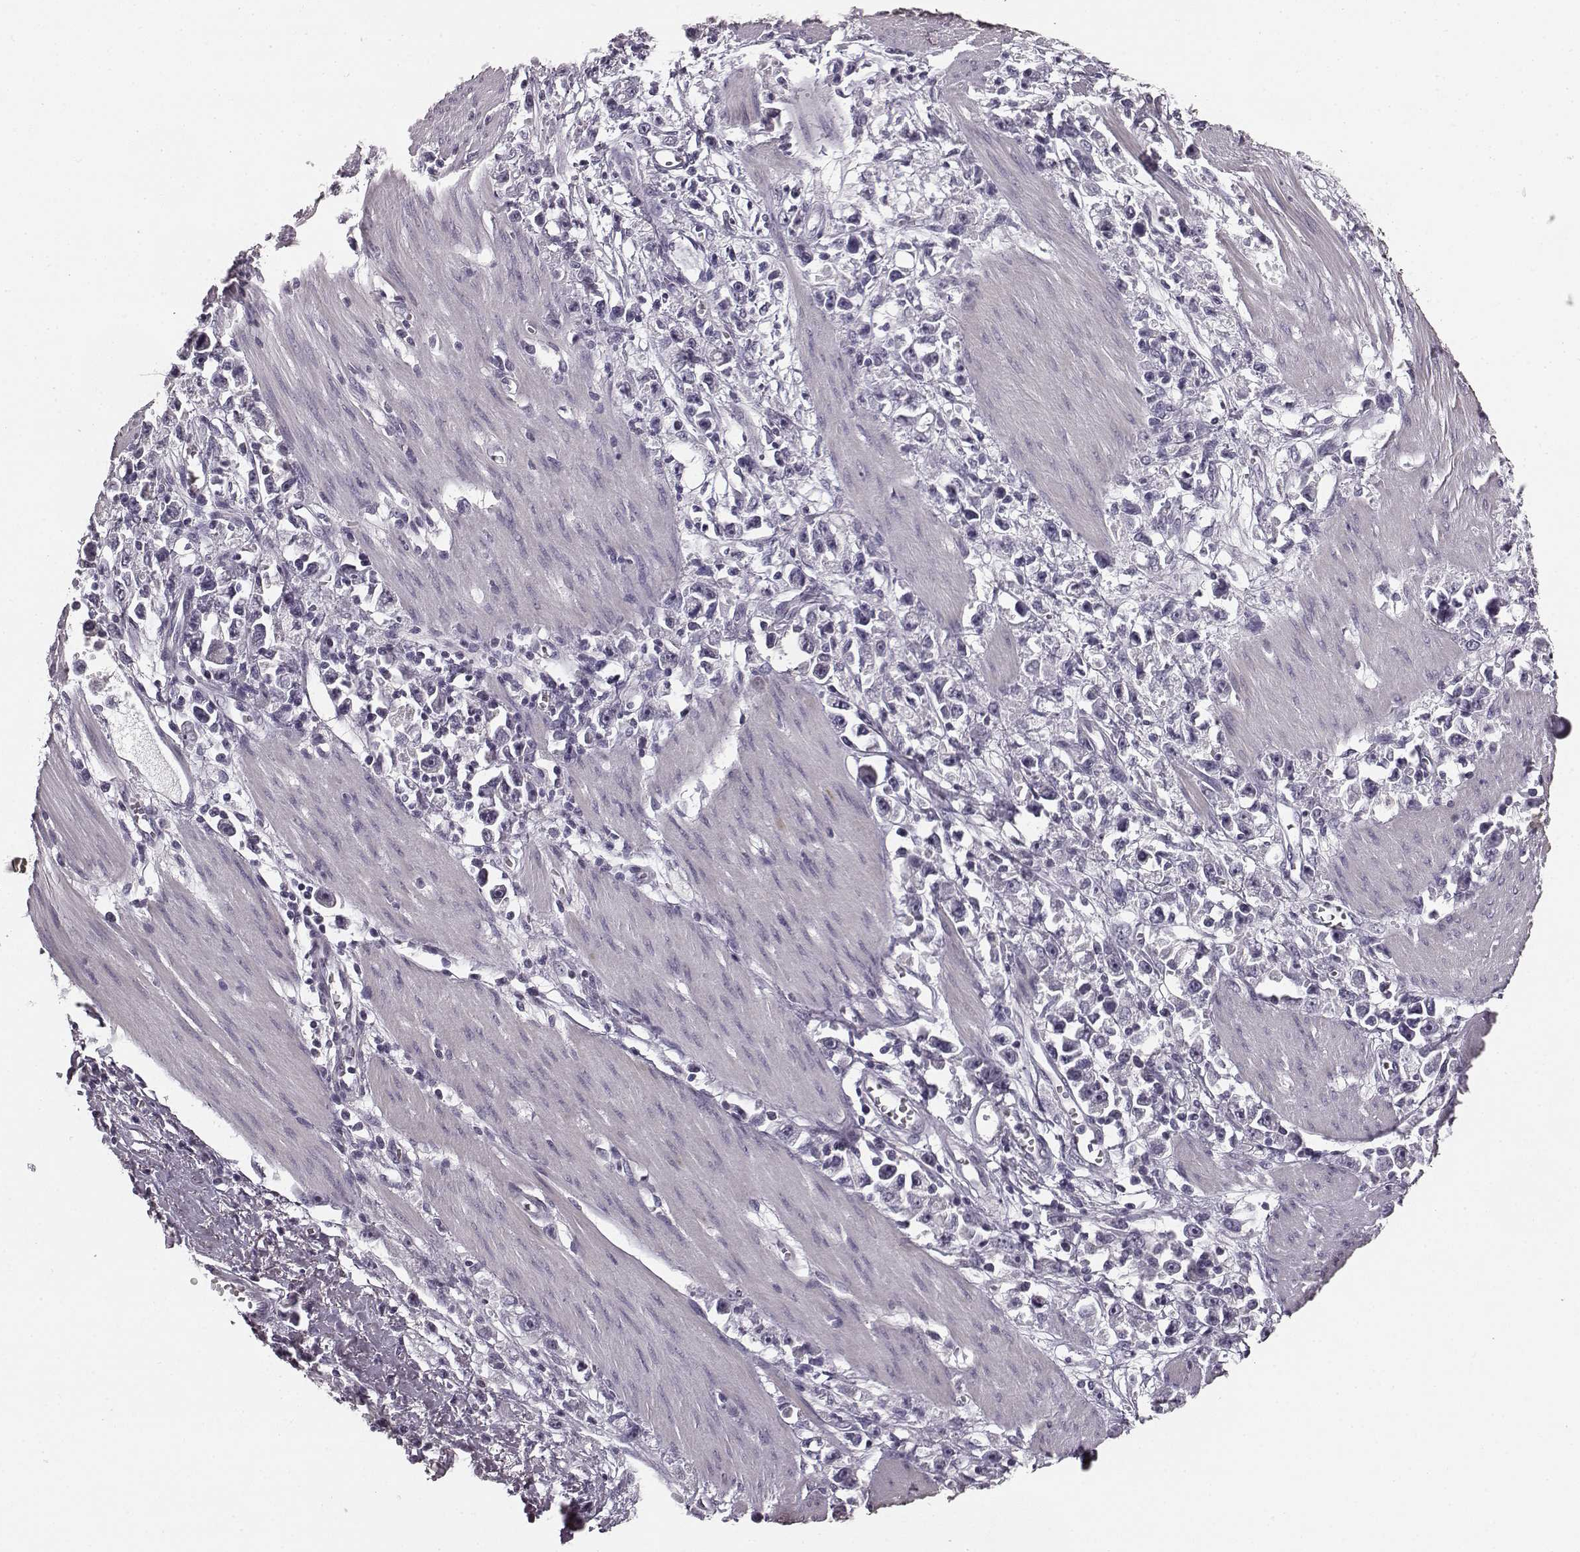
{"staining": {"intensity": "negative", "quantity": "none", "location": "none"}, "tissue": "stomach cancer", "cell_type": "Tumor cells", "image_type": "cancer", "snomed": [{"axis": "morphology", "description": "Adenocarcinoma, NOS"}, {"axis": "topography", "description": "Stomach"}], "caption": "Human stomach cancer stained for a protein using IHC shows no positivity in tumor cells.", "gene": "RIT2", "patient": {"sex": "female", "age": 59}}